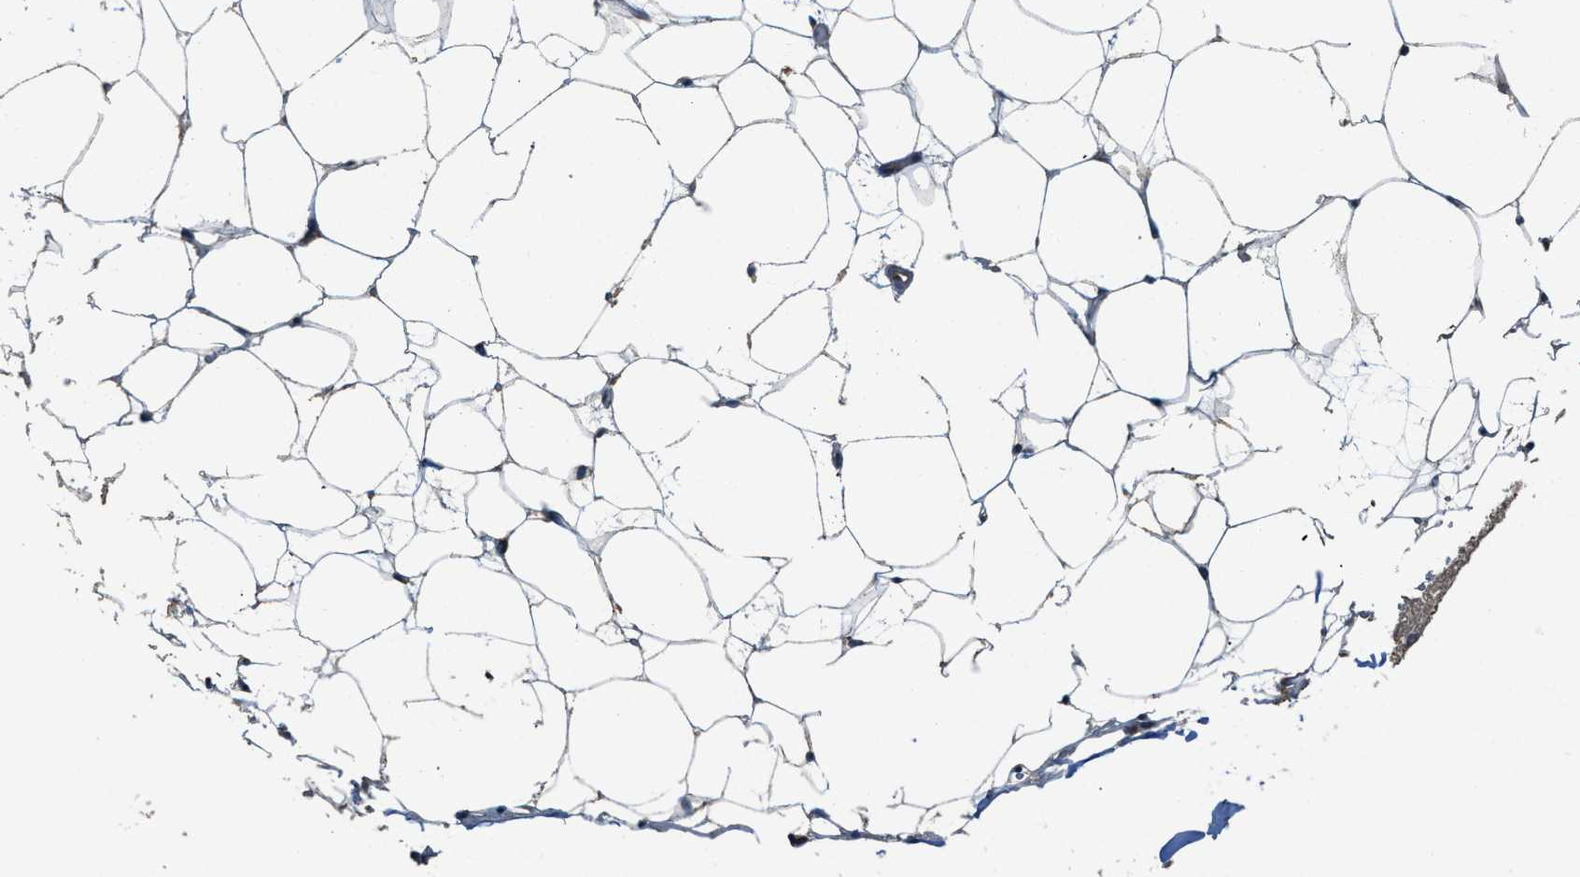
{"staining": {"intensity": "negative", "quantity": "none", "location": "none"}, "tissue": "adipose tissue", "cell_type": "Adipocytes", "image_type": "normal", "snomed": [{"axis": "morphology", "description": "Normal tissue, NOS"}, {"axis": "topography", "description": "Breast"}, {"axis": "topography", "description": "Soft tissue"}], "caption": "IHC of benign human adipose tissue reveals no positivity in adipocytes. (DAB IHC visualized using brightfield microscopy, high magnification).", "gene": "IPO7", "patient": {"sex": "female", "age": 75}}